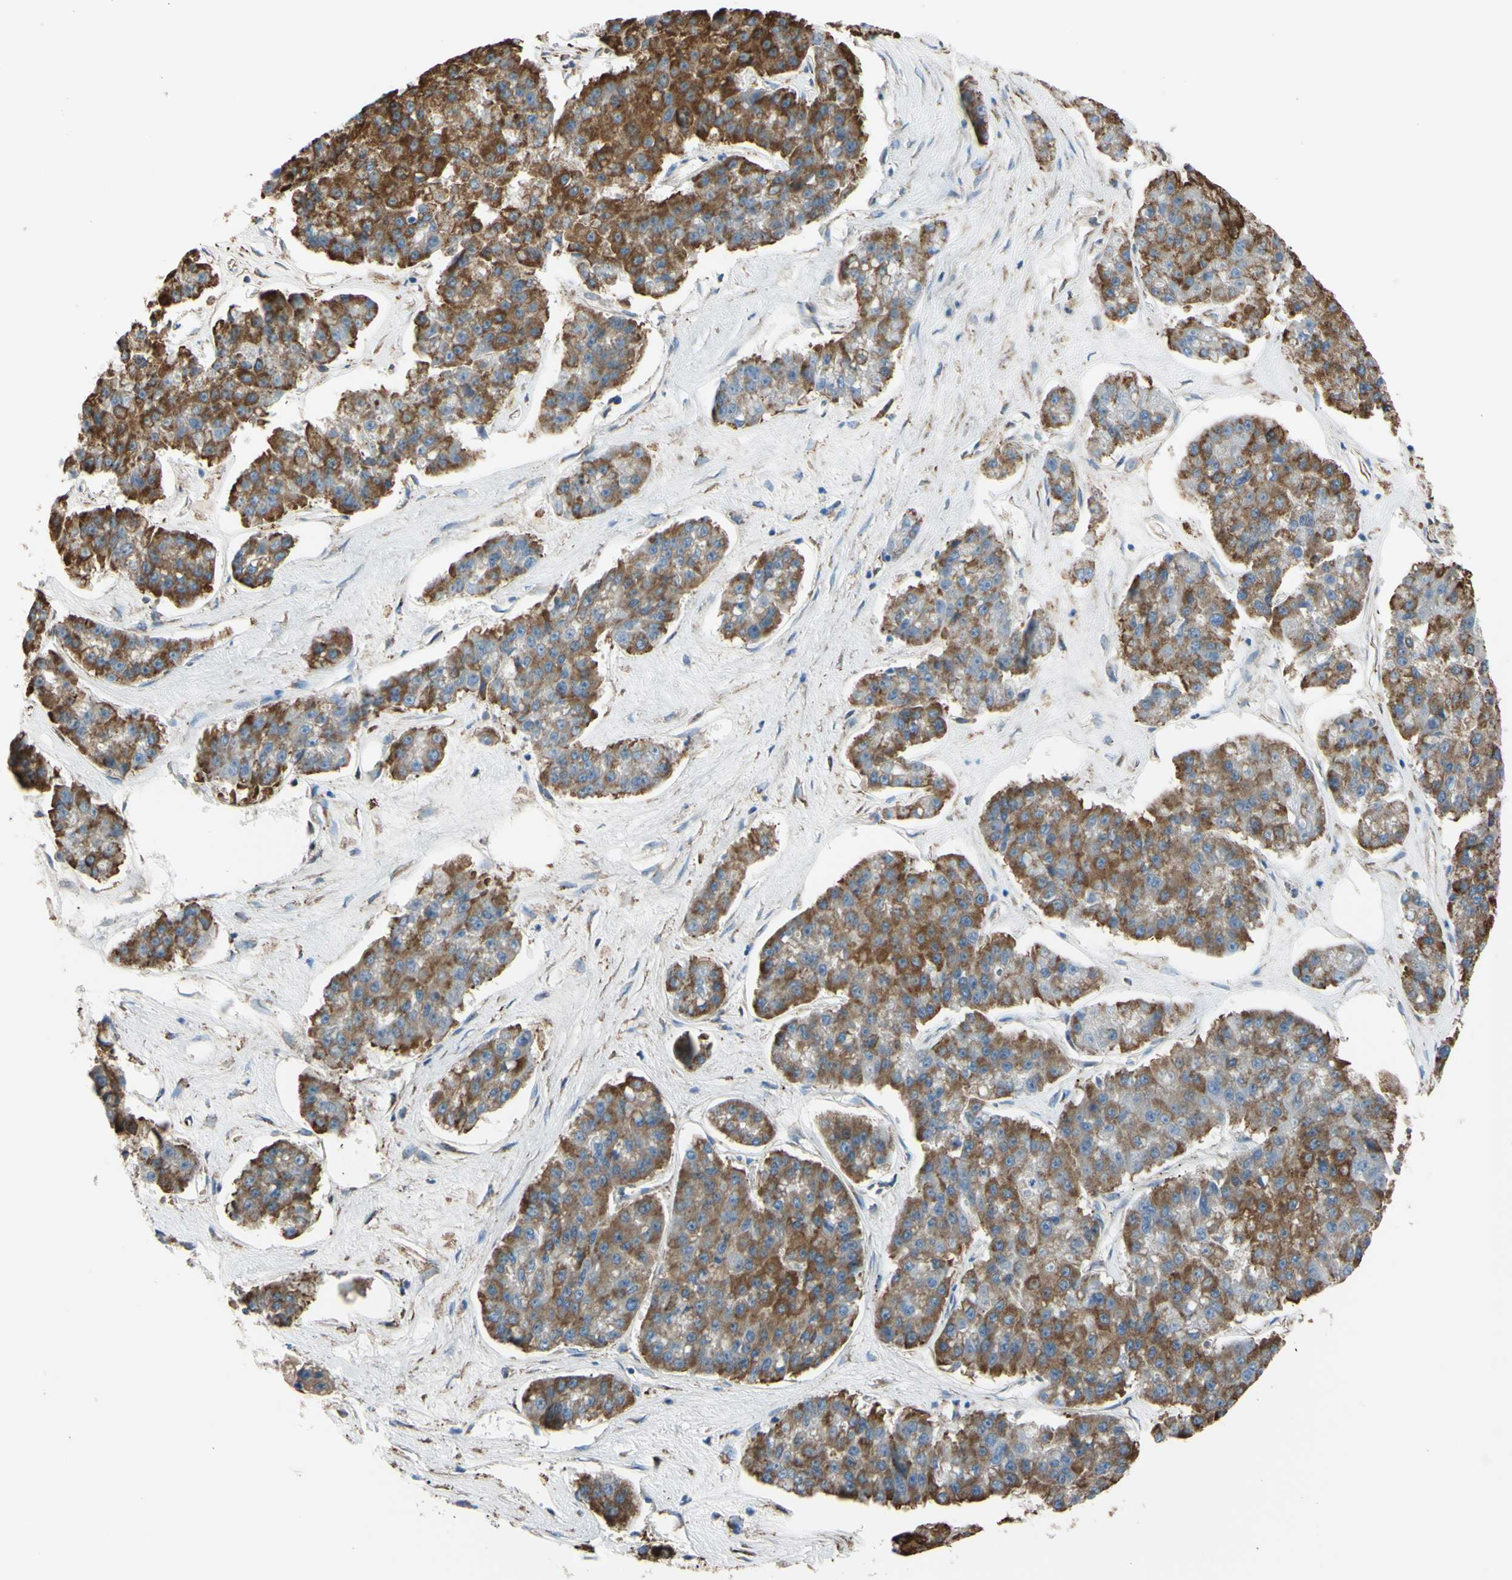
{"staining": {"intensity": "strong", "quantity": ">75%", "location": "cytoplasmic/membranous"}, "tissue": "pancreatic cancer", "cell_type": "Tumor cells", "image_type": "cancer", "snomed": [{"axis": "morphology", "description": "Adenocarcinoma, NOS"}, {"axis": "topography", "description": "Pancreas"}], "caption": "Immunohistochemistry of human adenocarcinoma (pancreatic) exhibits high levels of strong cytoplasmic/membranous positivity in about >75% of tumor cells.", "gene": "BMF", "patient": {"sex": "male", "age": 50}}